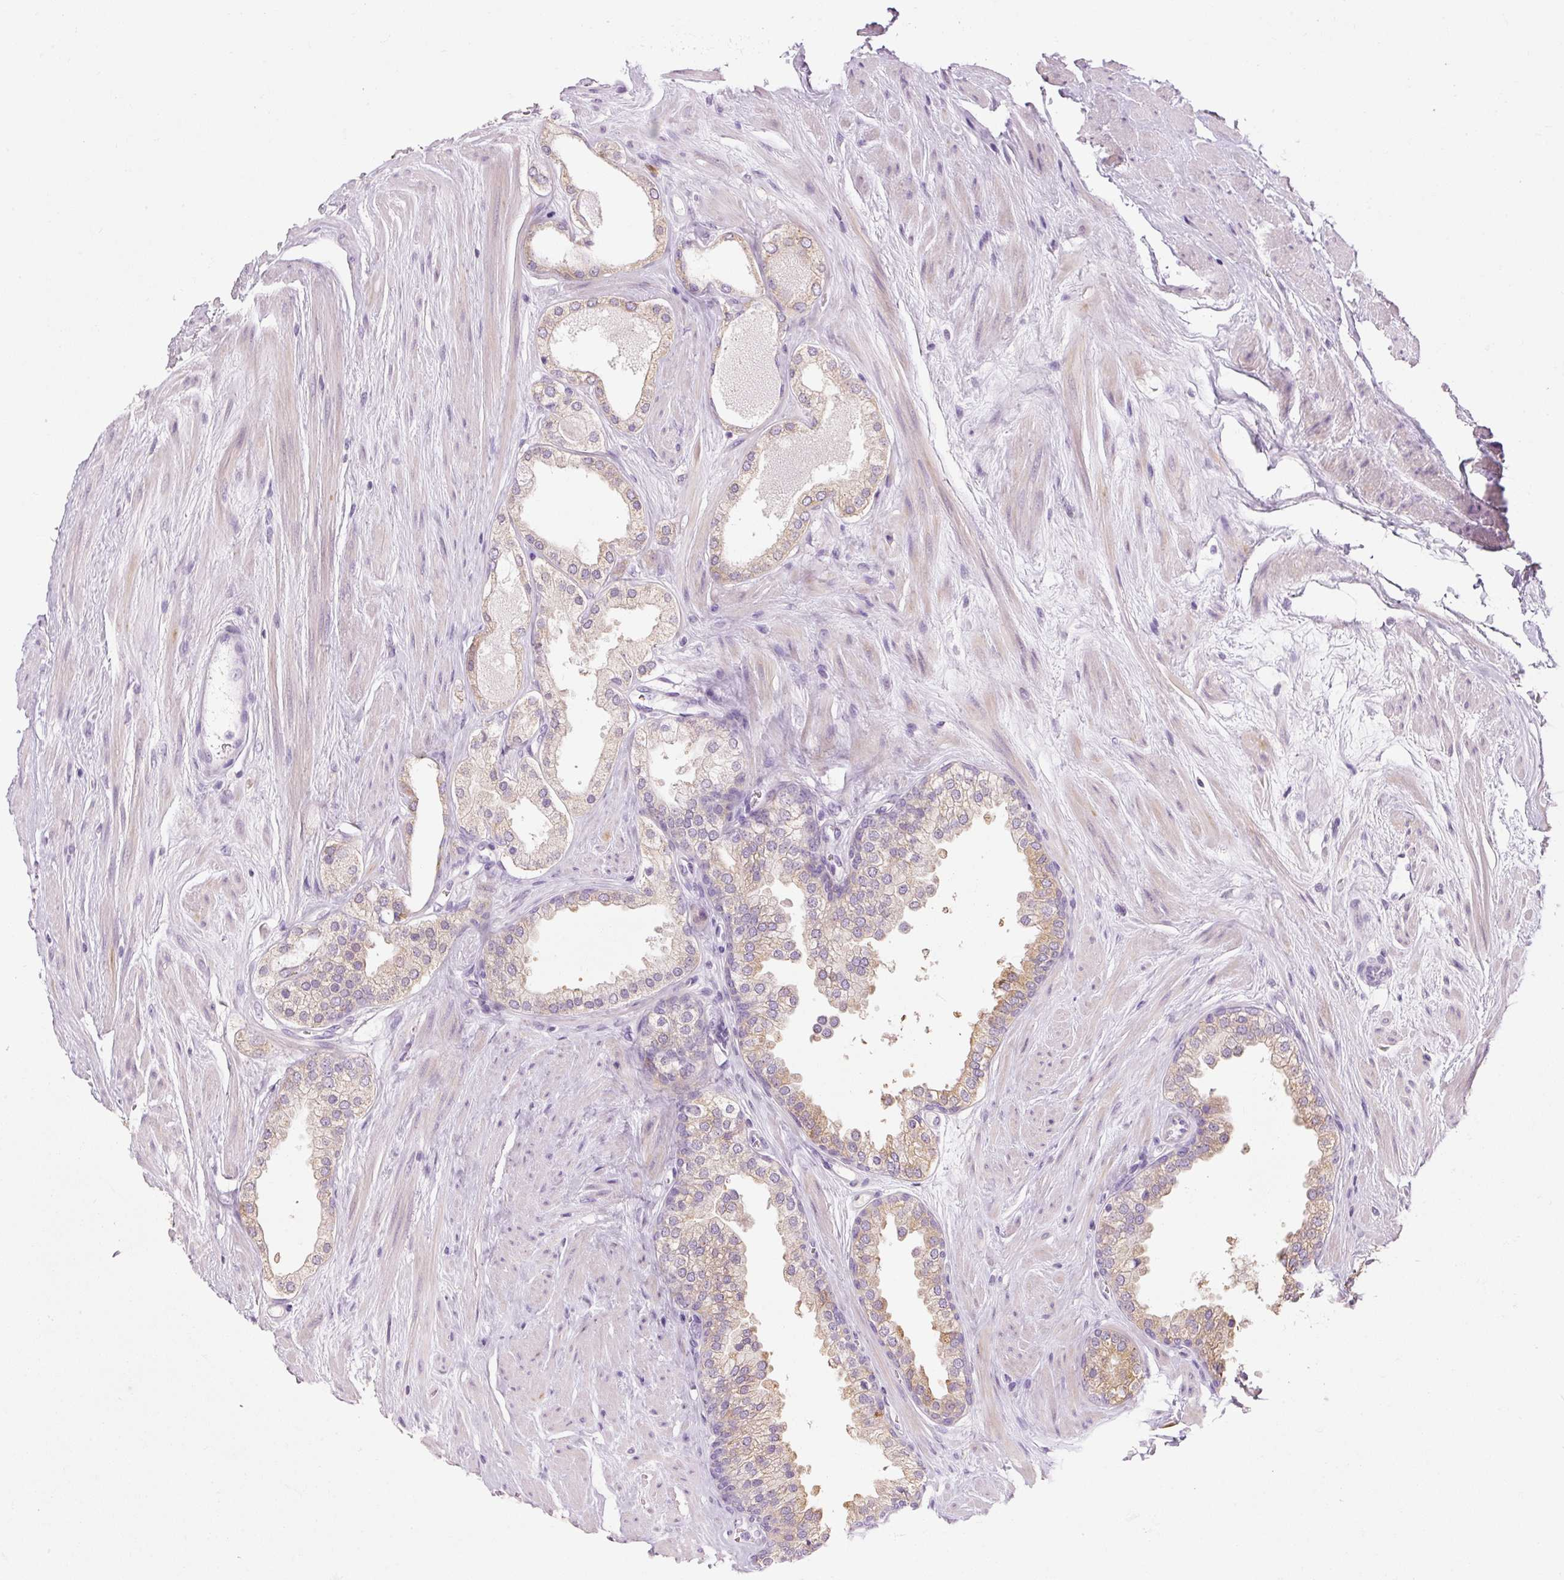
{"staining": {"intensity": "weak", "quantity": "25%-75%", "location": "cytoplasmic/membranous"}, "tissue": "prostate cancer", "cell_type": "Tumor cells", "image_type": "cancer", "snomed": [{"axis": "morphology", "description": "Adenocarcinoma, Low grade"}, {"axis": "topography", "description": "Prostate"}], "caption": "This is a micrograph of immunohistochemistry staining of adenocarcinoma (low-grade) (prostate), which shows weak expression in the cytoplasmic/membranous of tumor cells.", "gene": "HAX1", "patient": {"sex": "male", "age": 42}}